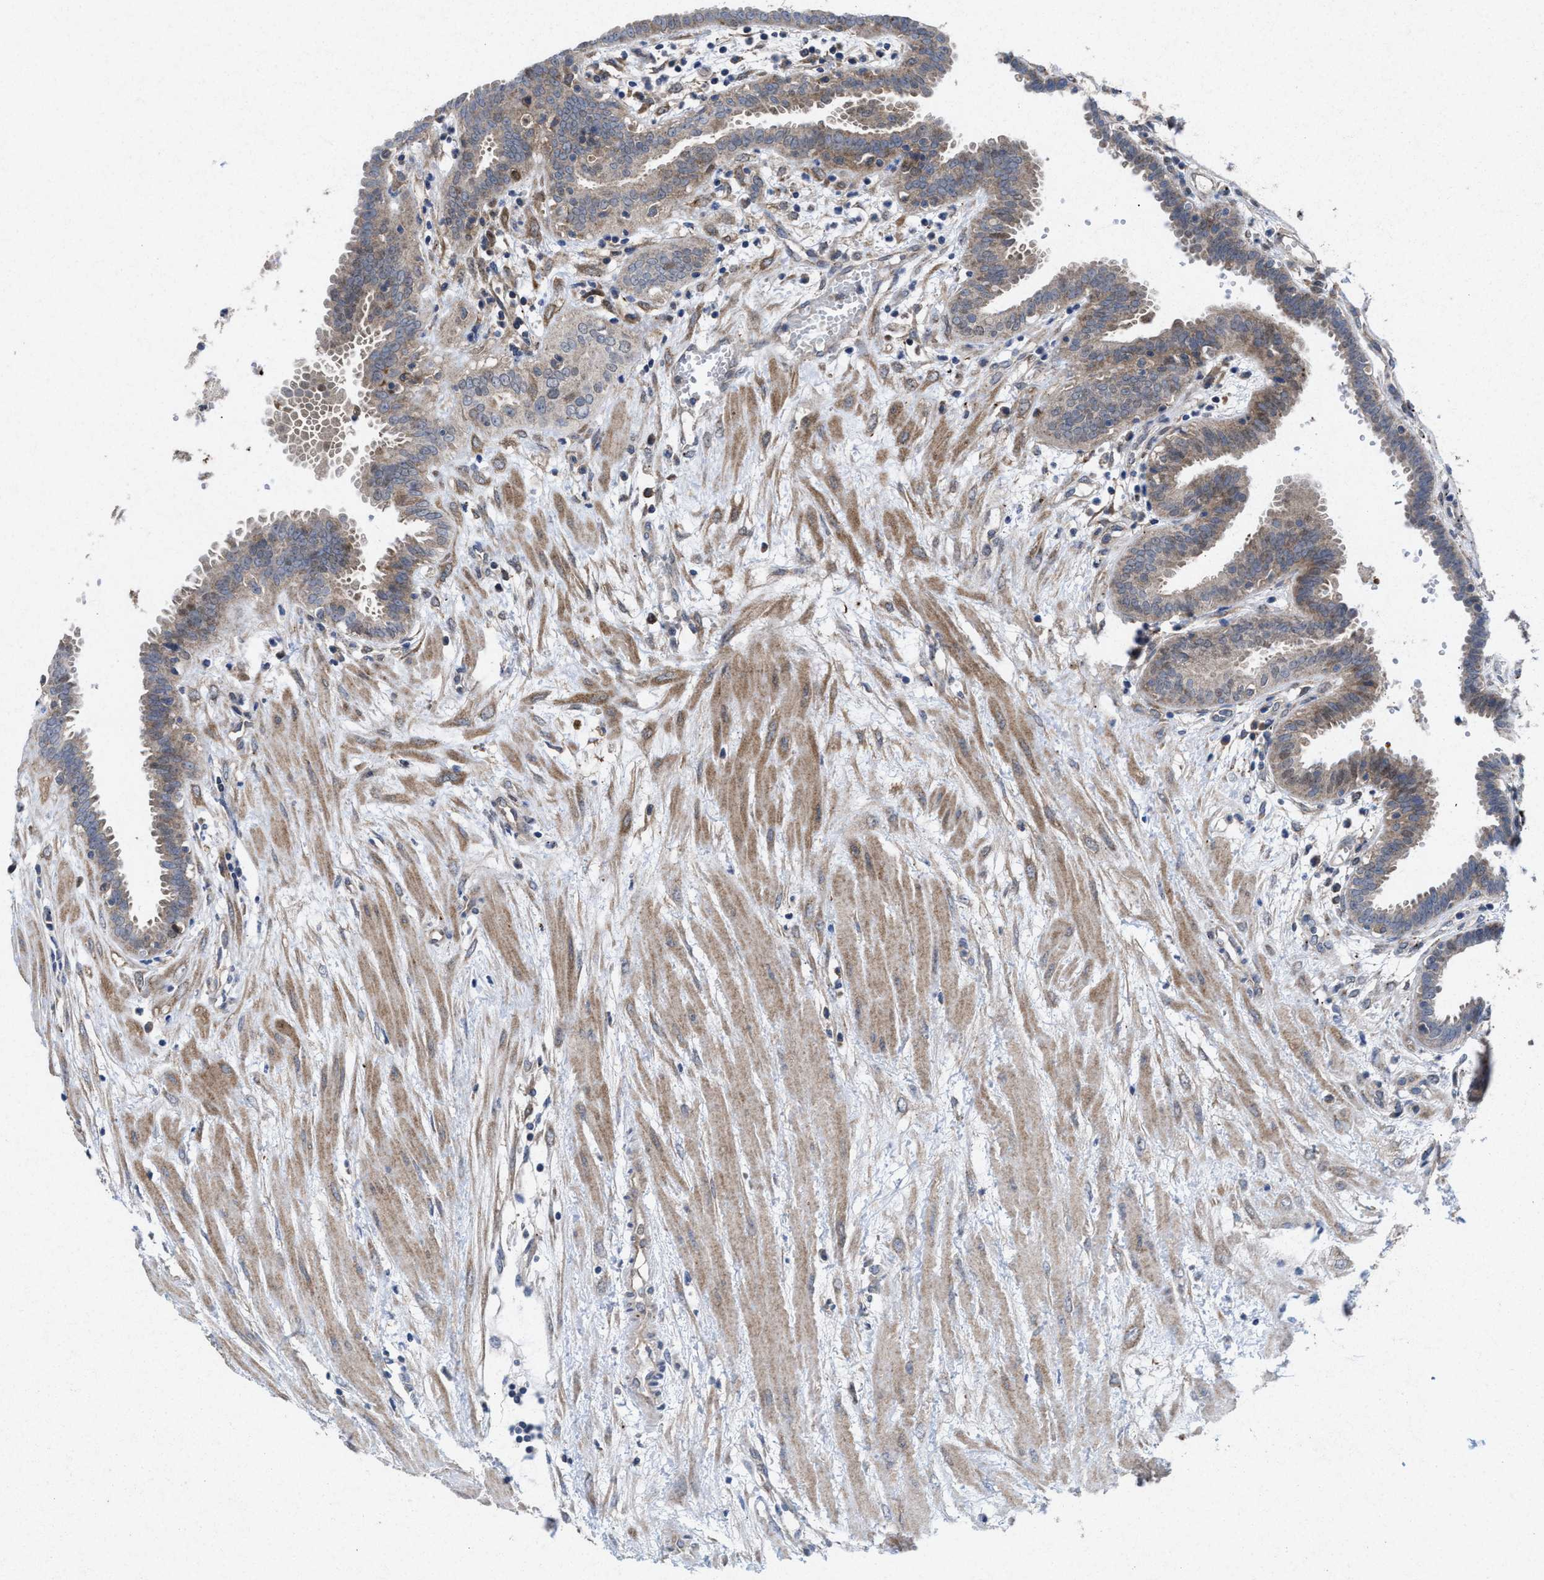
{"staining": {"intensity": "moderate", "quantity": ">75%", "location": "cytoplasmic/membranous"}, "tissue": "fallopian tube", "cell_type": "Glandular cells", "image_type": "normal", "snomed": [{"axis": "morphology", "description": "Normal tissue, NOS"}, {"axis": "topography", "description": "Fallopian tube"}, {"axis": "topography", "description": "Placenta"}], "caption": "Immunohistochemical staining of benign human fallopian tube exhibits medium levels of moderate cytoplasmic/membranous expression in approximately >75% of glandular cells. The staining was performed using DAB (3,3'-diaminobenzidine), with brown indicating positive protein expression. Nuclei are stained blue with hematoxylin.", "gene": "MSI2", "patient": {"sex": "female", "age": 32}}